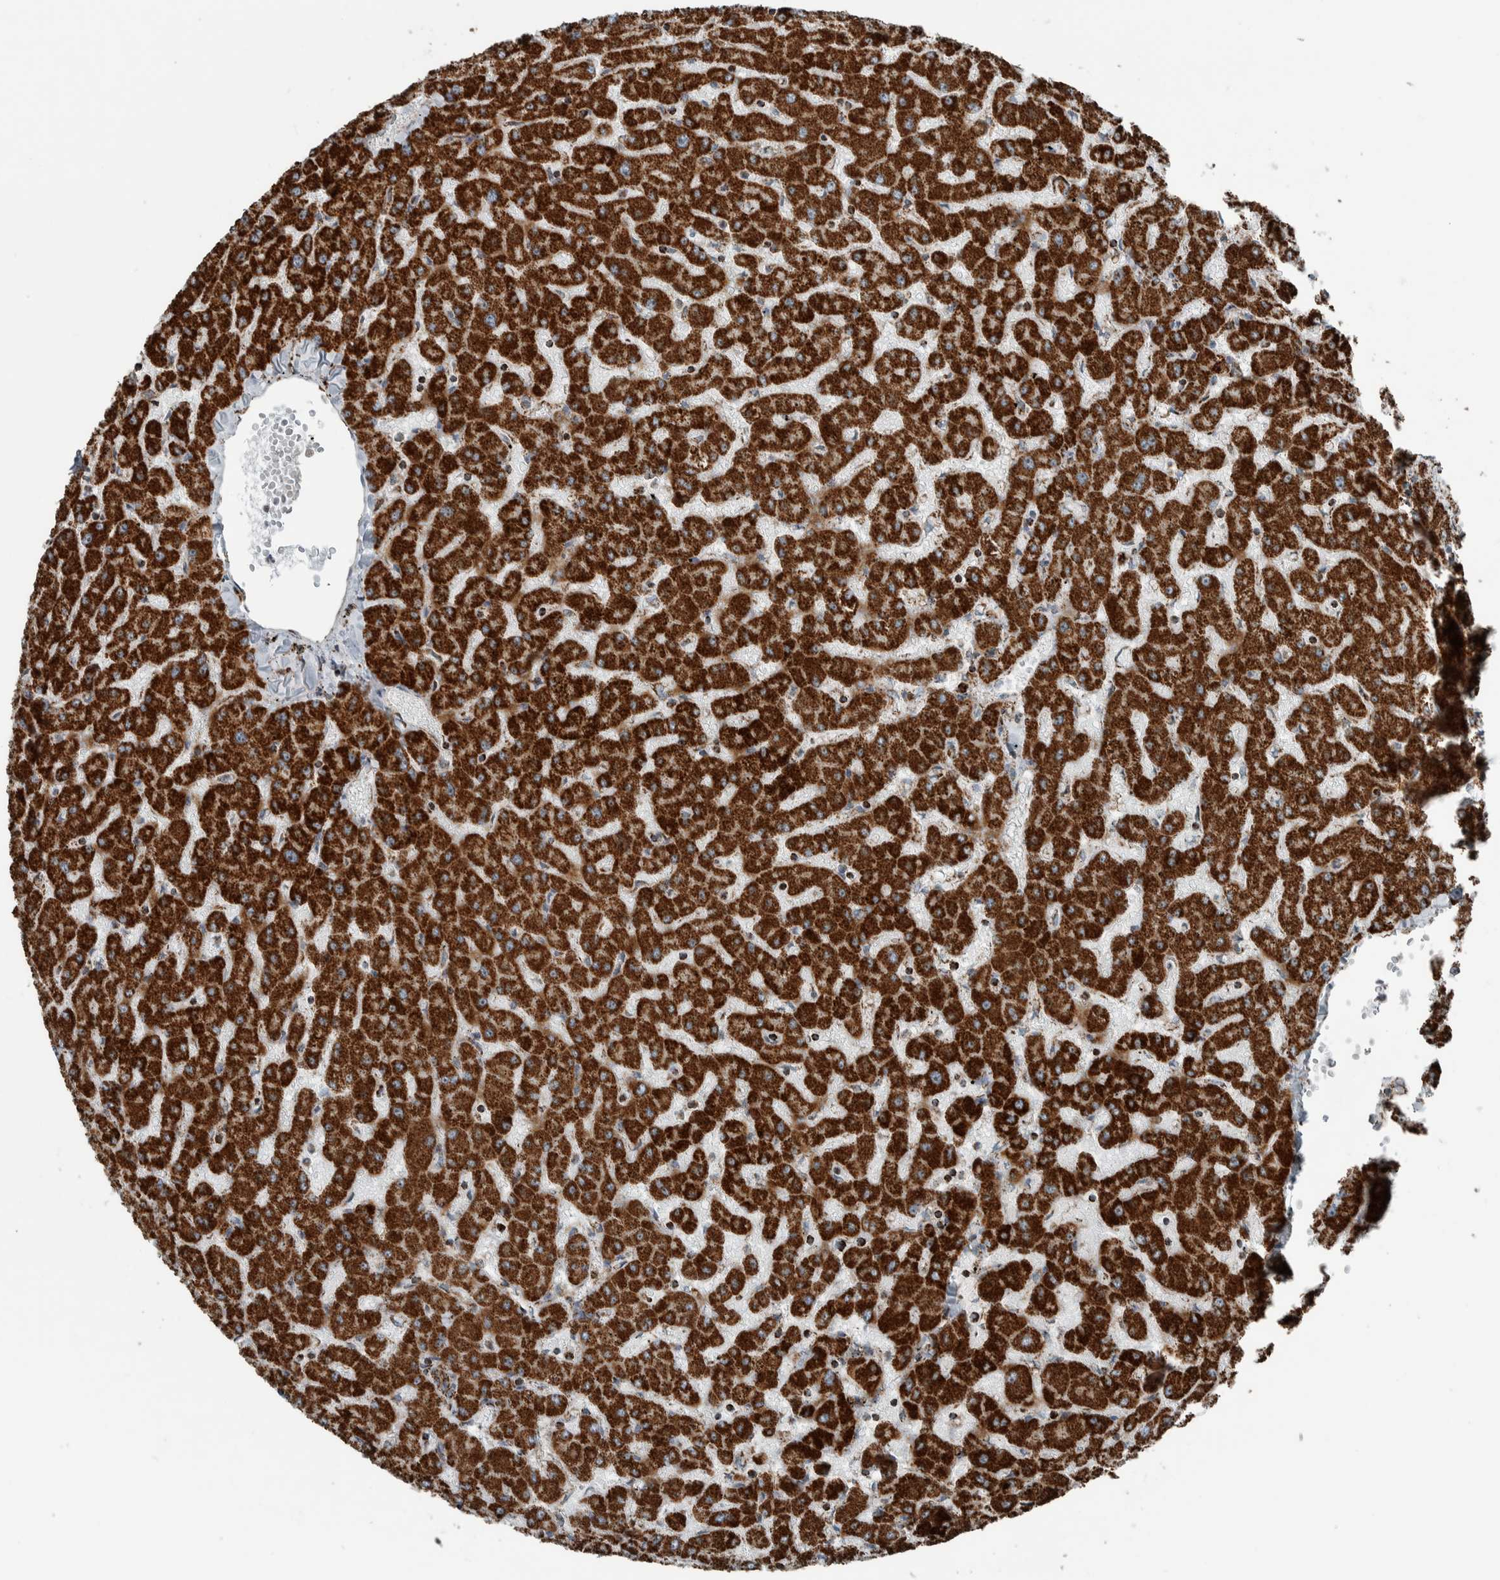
{"staining": {"intensity": "strong", "quantity": ">75%", "location": "cytoplasmic/membranous"}, "tissue": "liver", "cell_type": "Cholangiocytes", "image_type": "normal", "snomed": [{"axis": "morphology", "description": "Normal tissue, NOS"}, {"axis": "topography", "description": "Liver"}], "caption": "IHC of normal human liver displays high levels of strong cytoplasmic/membranous expression in approximately >75% of cholangiocytes. Using DAB (brown) and hematoxylin (blue) stains, captured at high magnification using brightfield microscopy.", "gene": "CNTROB", "patient": {"sex": "female", "age": 63}}